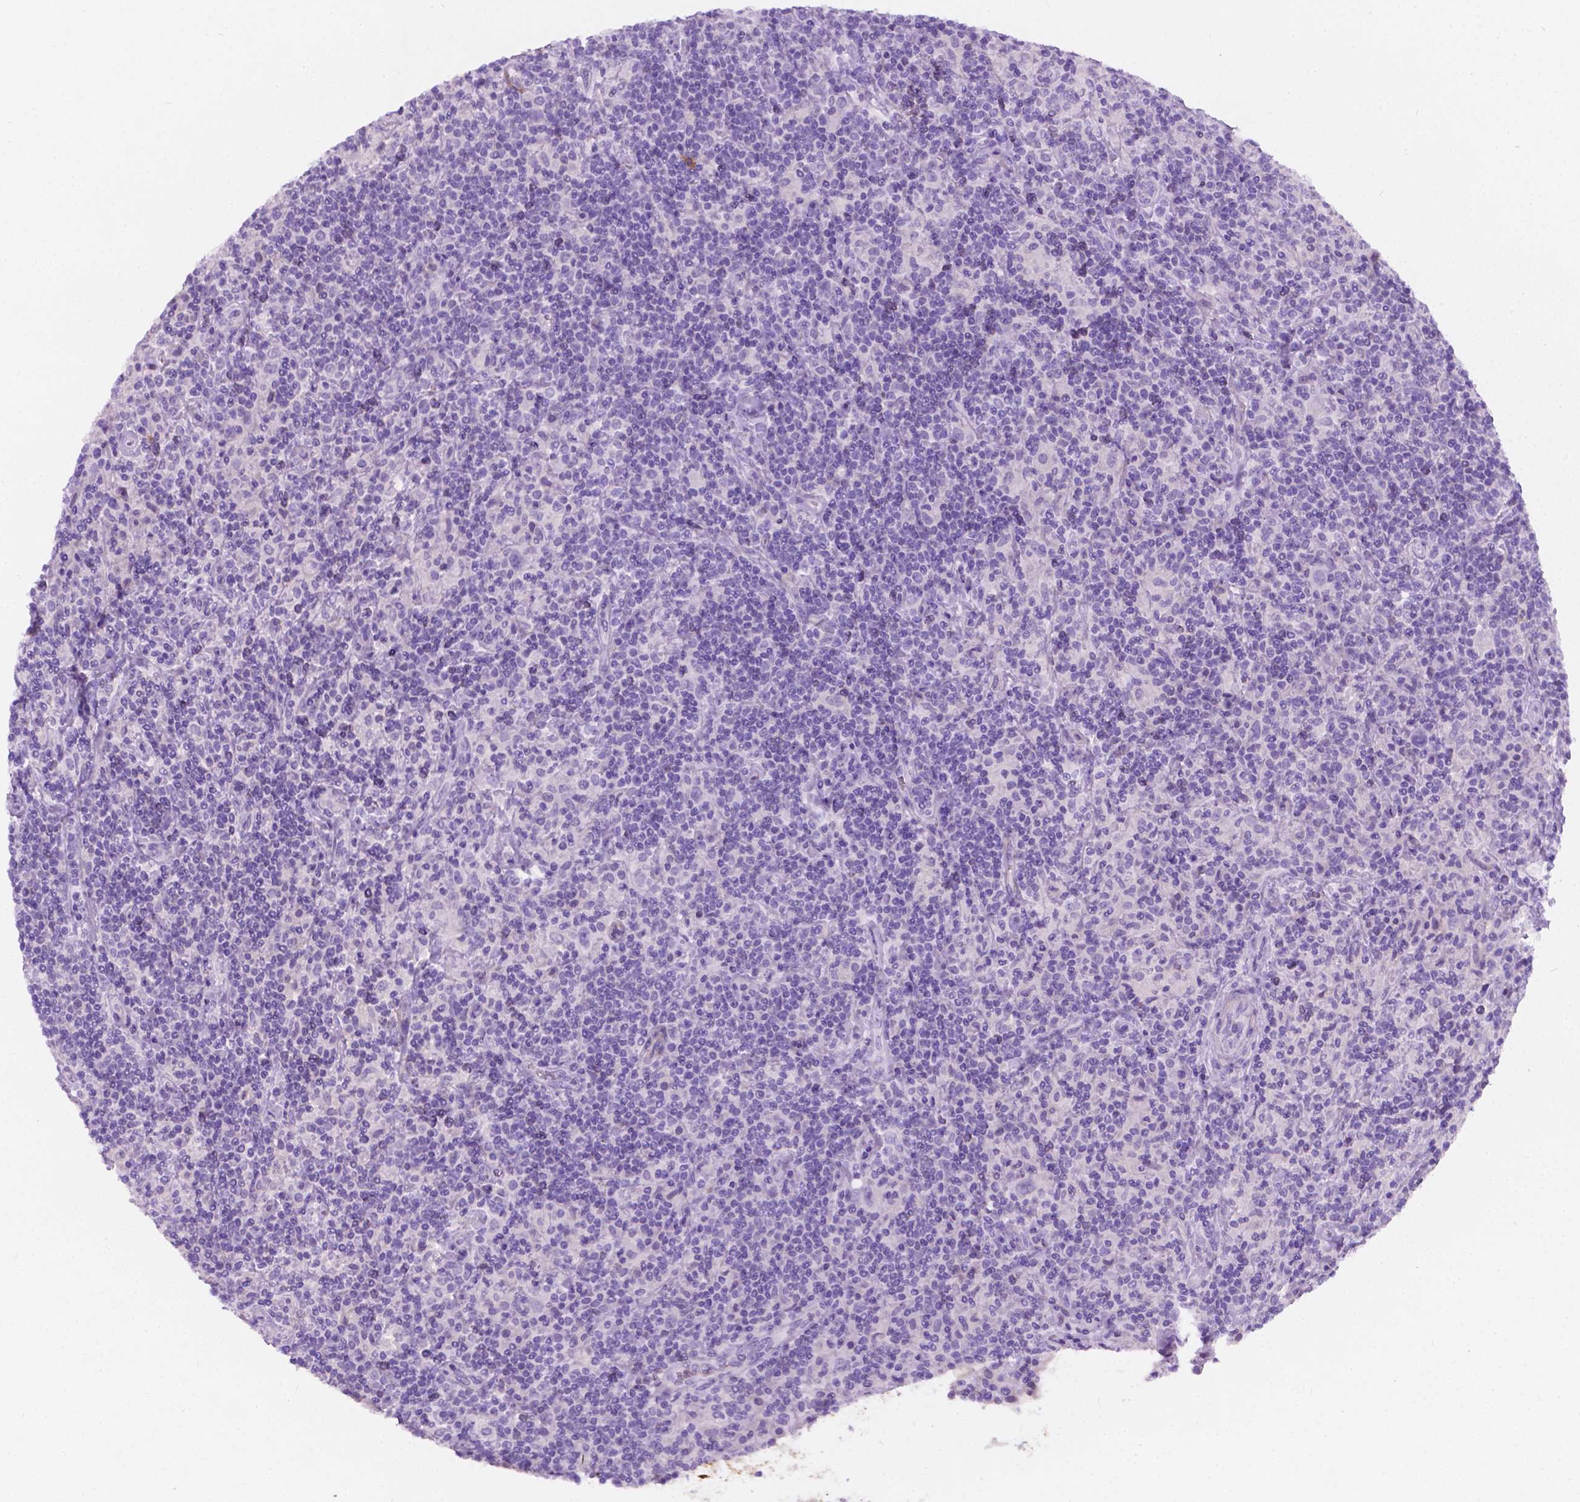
{"staining": {"intensity": "negative", "quantity": "none", "location": "none"}, "tissue": "lymphoma", "cell_type": "Tumor cells", "image_type": "cancer", "snomed": [{"axis": "morphology", "description": "Hodgkin's disease, NOS"}, {"axis": "topography", "description": "Lymph node"}], "caption": "Human Hodgkin's disease stained for a protein using immunohistochemistry (IHC) reveals no expression in tumor cells.", "gene": "GNAO1", "patient": {"sex": "male", "age": 70}}